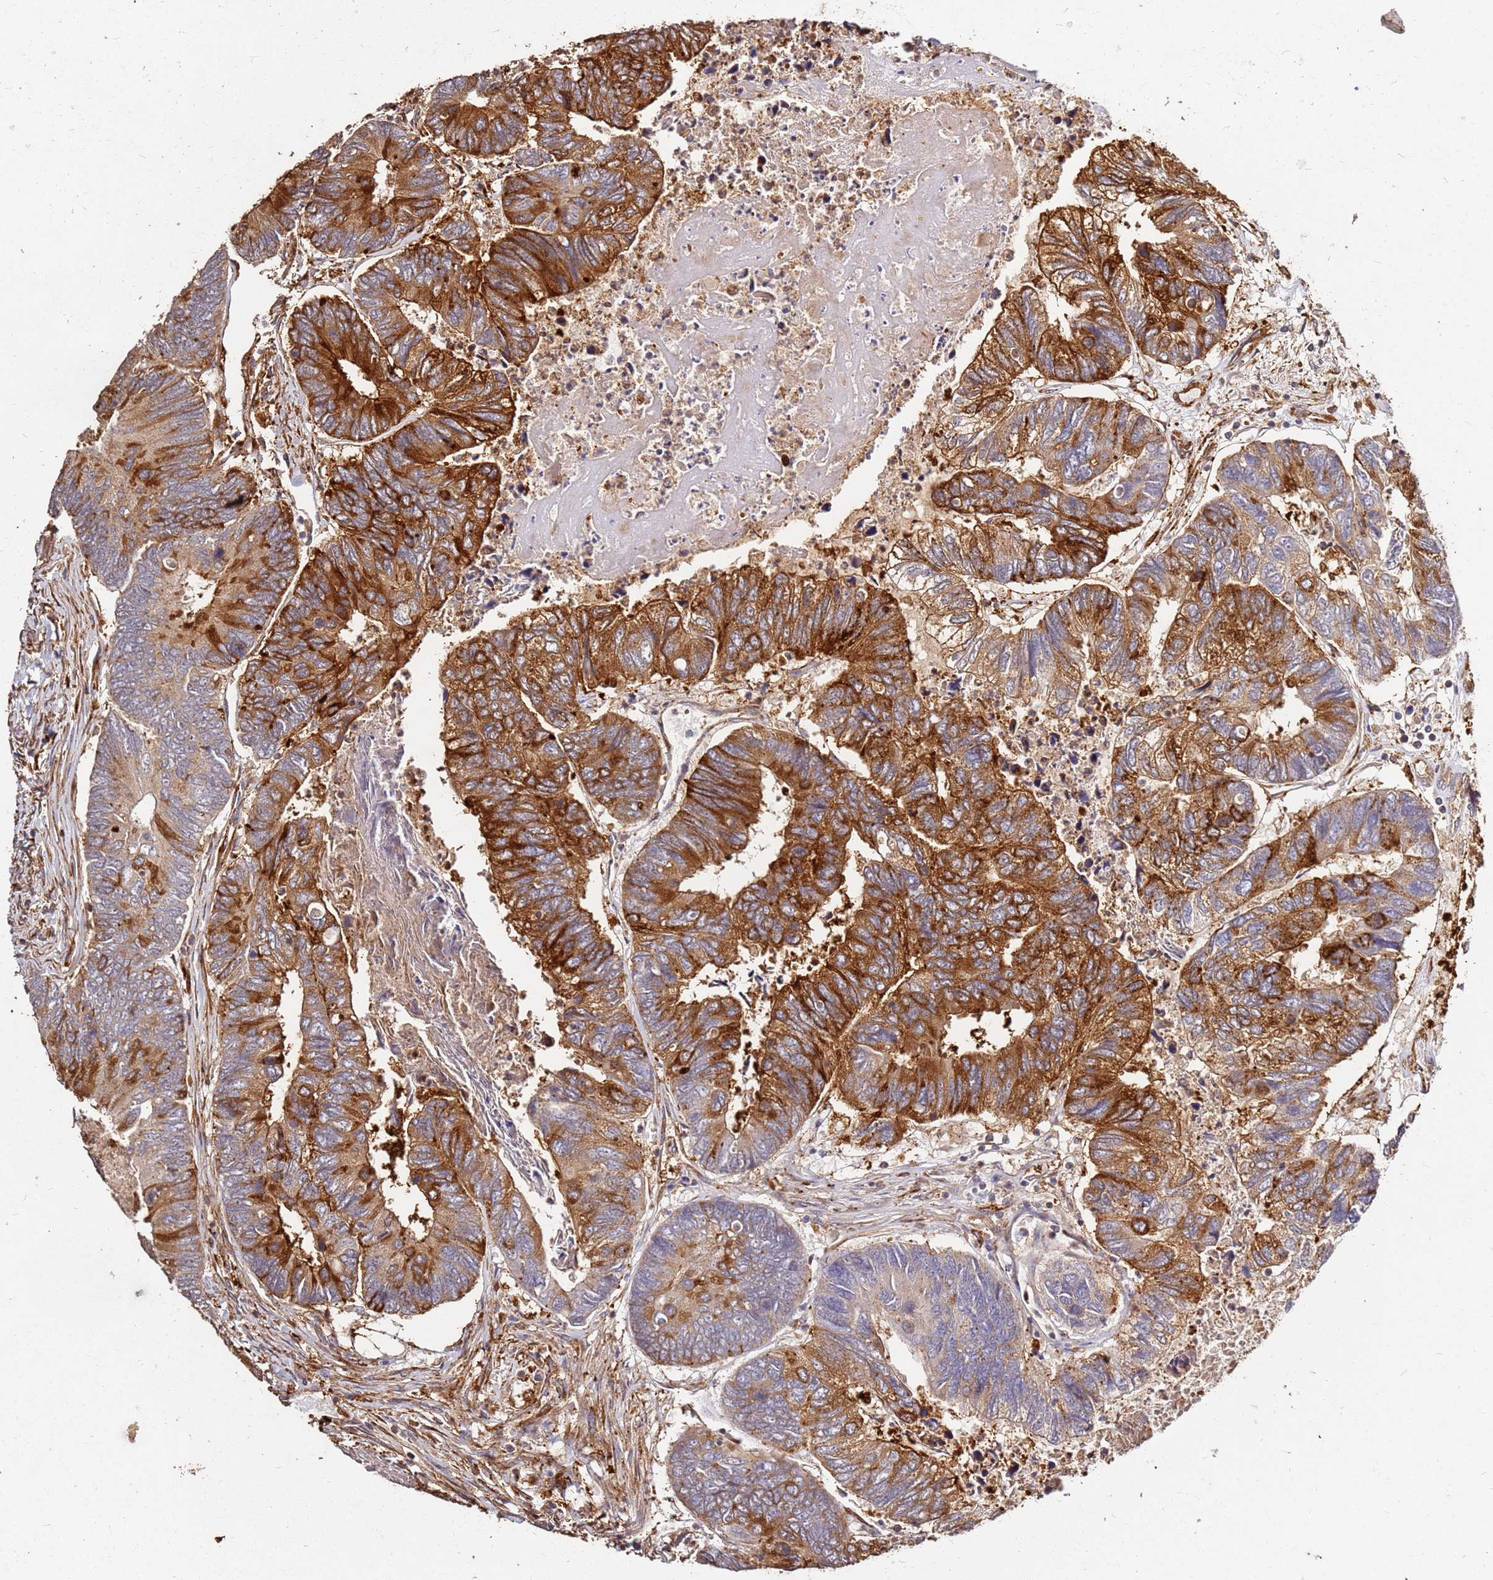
{"staining": {"intensity": "strong", "quantity": ">75%", "location": "cytoplasmic/membranous"}, "tissue": "colorectal cancer", "cell_type": "Tumor cells", "image_type": "cancer", "snomed": [{"axis": "morphology", "description": "Adenocarcinoma, NOS"}, {"axis": "topography", "description": "Colon"}], "caption": "A high-resolution histopathology image shows immunohistochemistry staining of adenocarcinoma (colorectal), which exhibits strong cytoplasmic/membranous expression in about >75% of tumor cells.", "gene": "DVL3", "patient": {"sex": "female", "age": 67}}